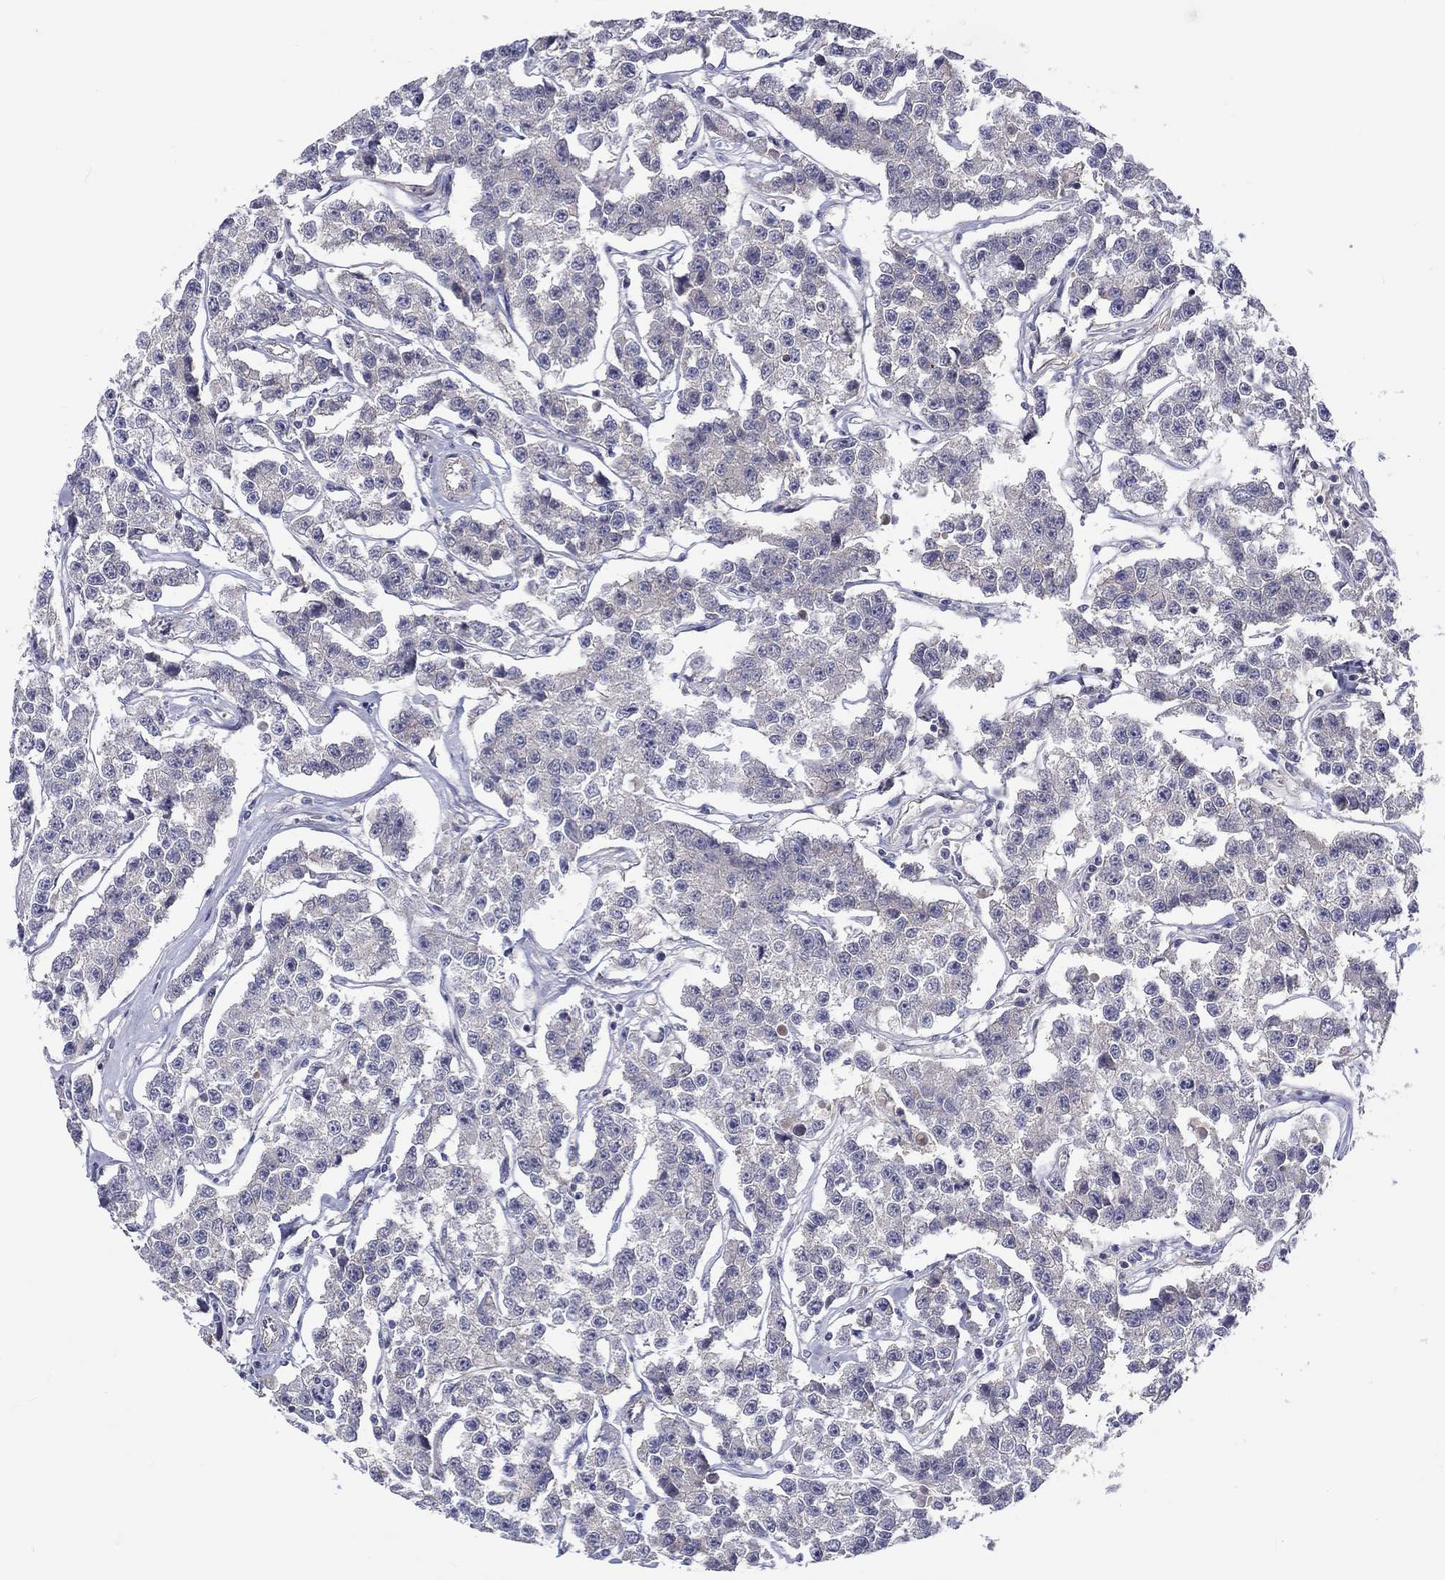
{"staining": {"intensity": "negative", "quantity": "none", "location": "none"}, "tissue": "testis cancer", "cell_type": "Tumor cells", "image_type": "cancer", "snomed": [{"axis": "morphology", "description": "Seminoma, NOS"}, {"axis": "topography", "description": "Testis"}], "caption": "Testis cancer (seminoma) was stained to show a protein in brown. There is no significant staining in tumor cells.", "gene": "ABCG4", "patient": {"sex": "male", "age": 59}}